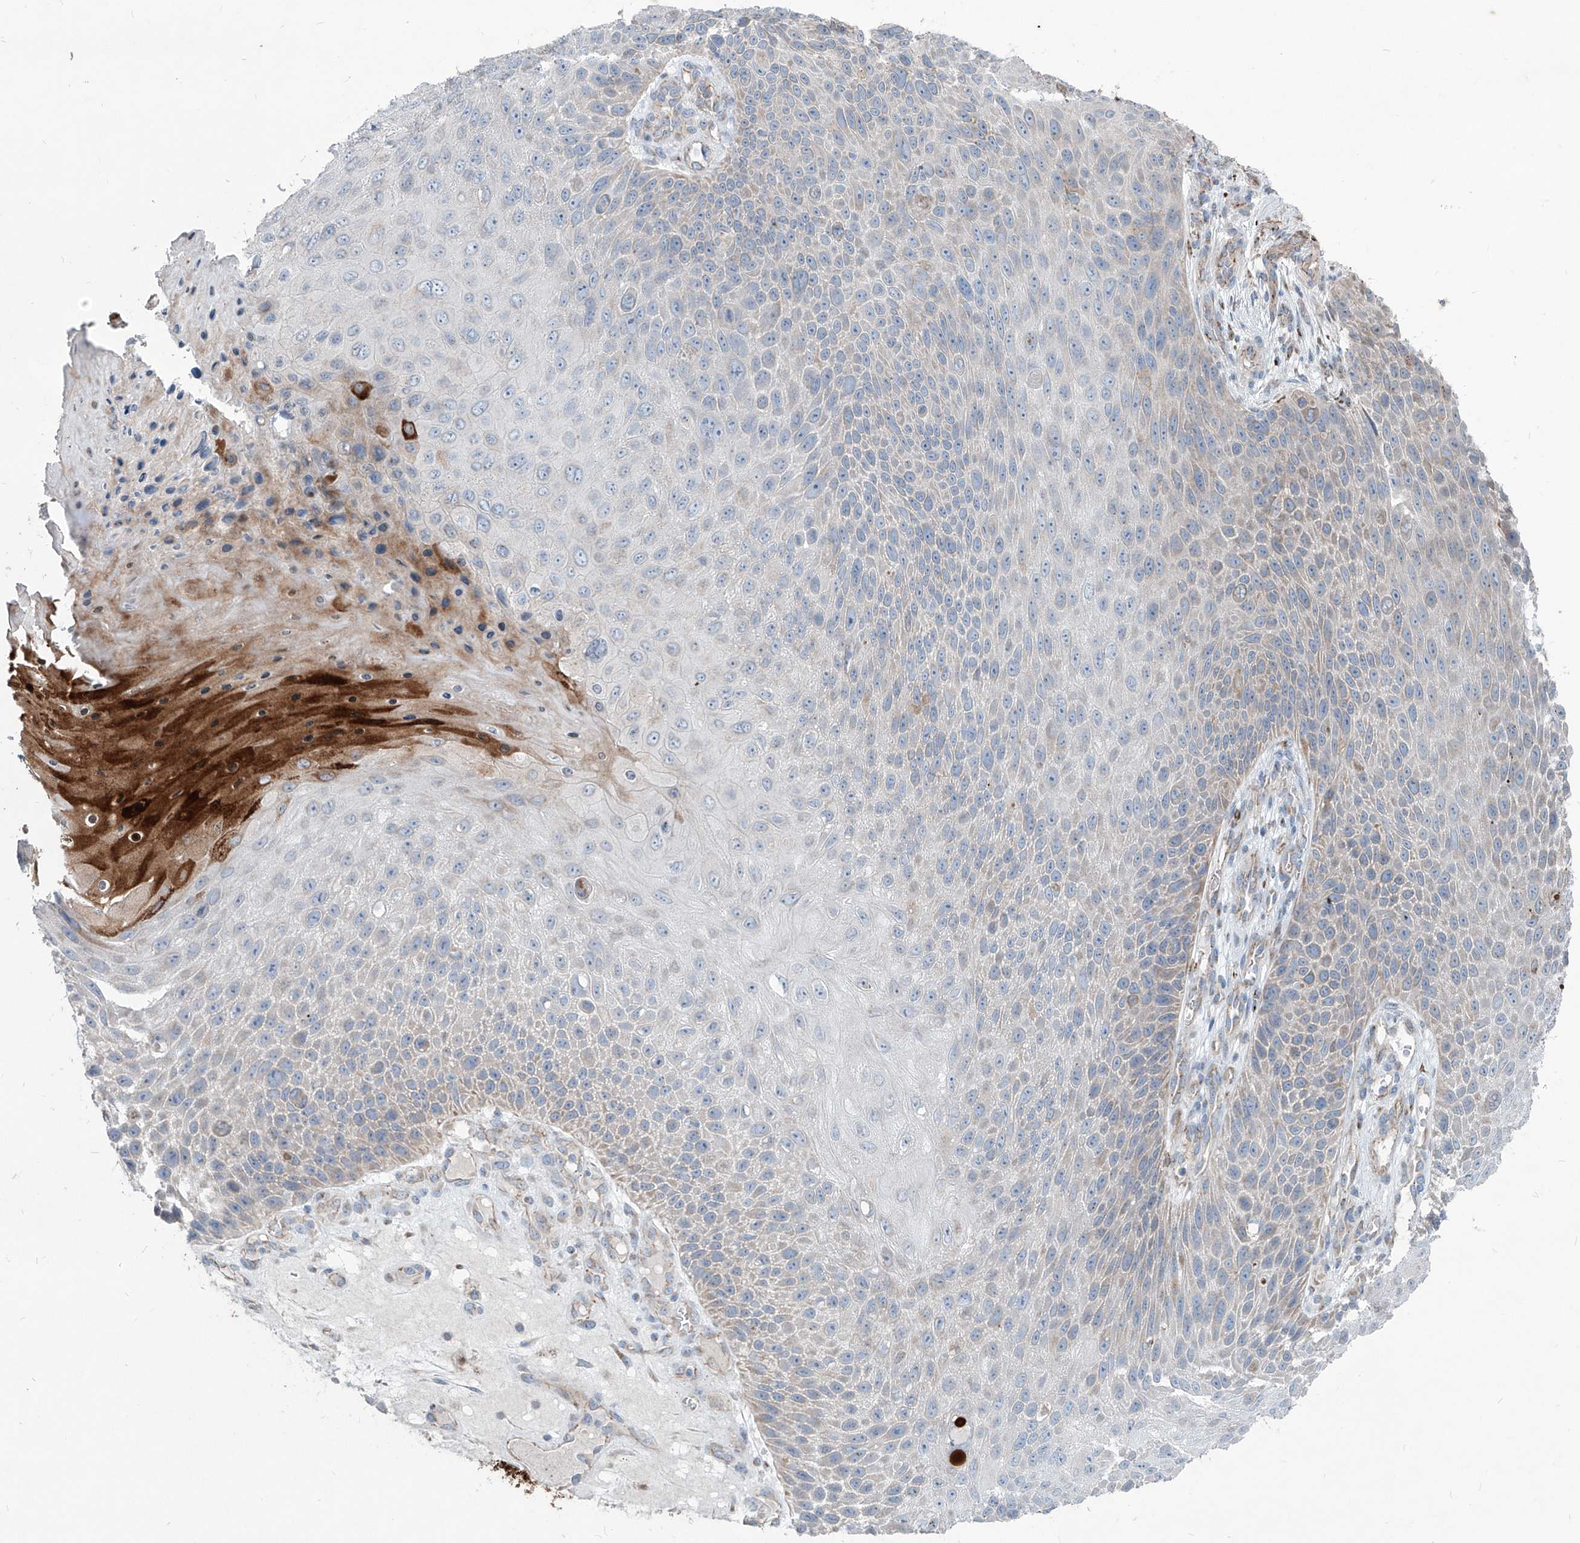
{"staining": {"intensity": "weak", "quantity": "<25%", "location": "cytoplasmic/membranous"}, "tissue": "skin cancer", "cell_type": "Tumor cells", "image_type": "cancer", "snomed": [{"axis": "morphology", "description": "Squamous cell carcinoma, NOS"}, {"axis": "topography", "description": "Skin"}], "caption": "Tumor cells are negative for brown protein staining in skin cancer.", "gene": "CDH5", "patient": {"sex": "female", "age": 88}}